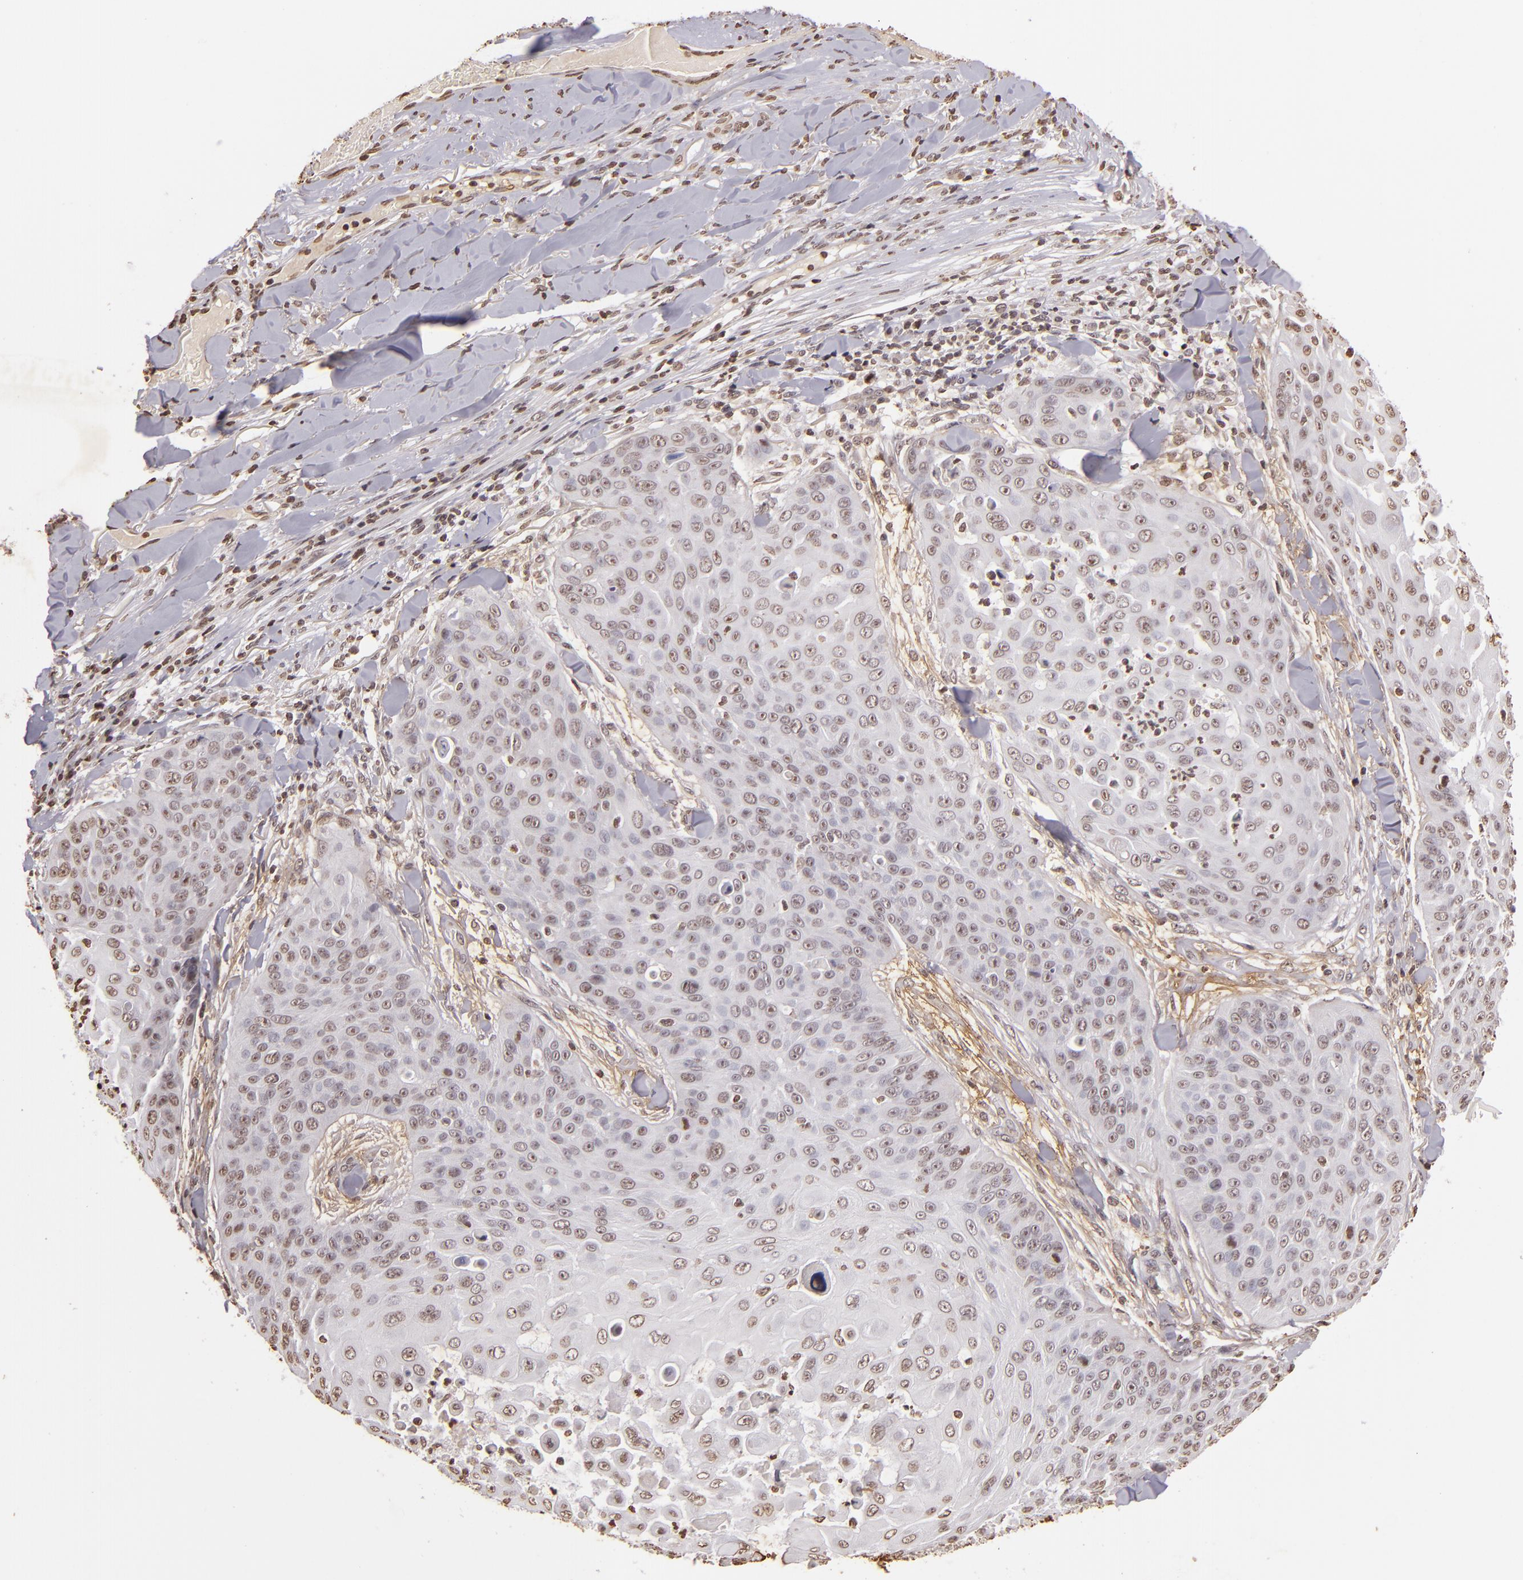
{"staining": {"intensity": "weak", "quantity": "<25%", "location": "nuclear"}, "tissue": "skin cancer", "cell_type": "Tumor cells", "image_type": "cancer", "snomed": [{"axis": "morphology", "description": "Squamous cell carcinoma, NOS"}, {"axis": "topography", "description": "Skin"}], "caption": "Micrograph shows no significant protein positivity in tumor cells of skin cancer (squamous cell carcinoma).", "gene": "THRB", "patient": {"sex": "male", "age": 82}}